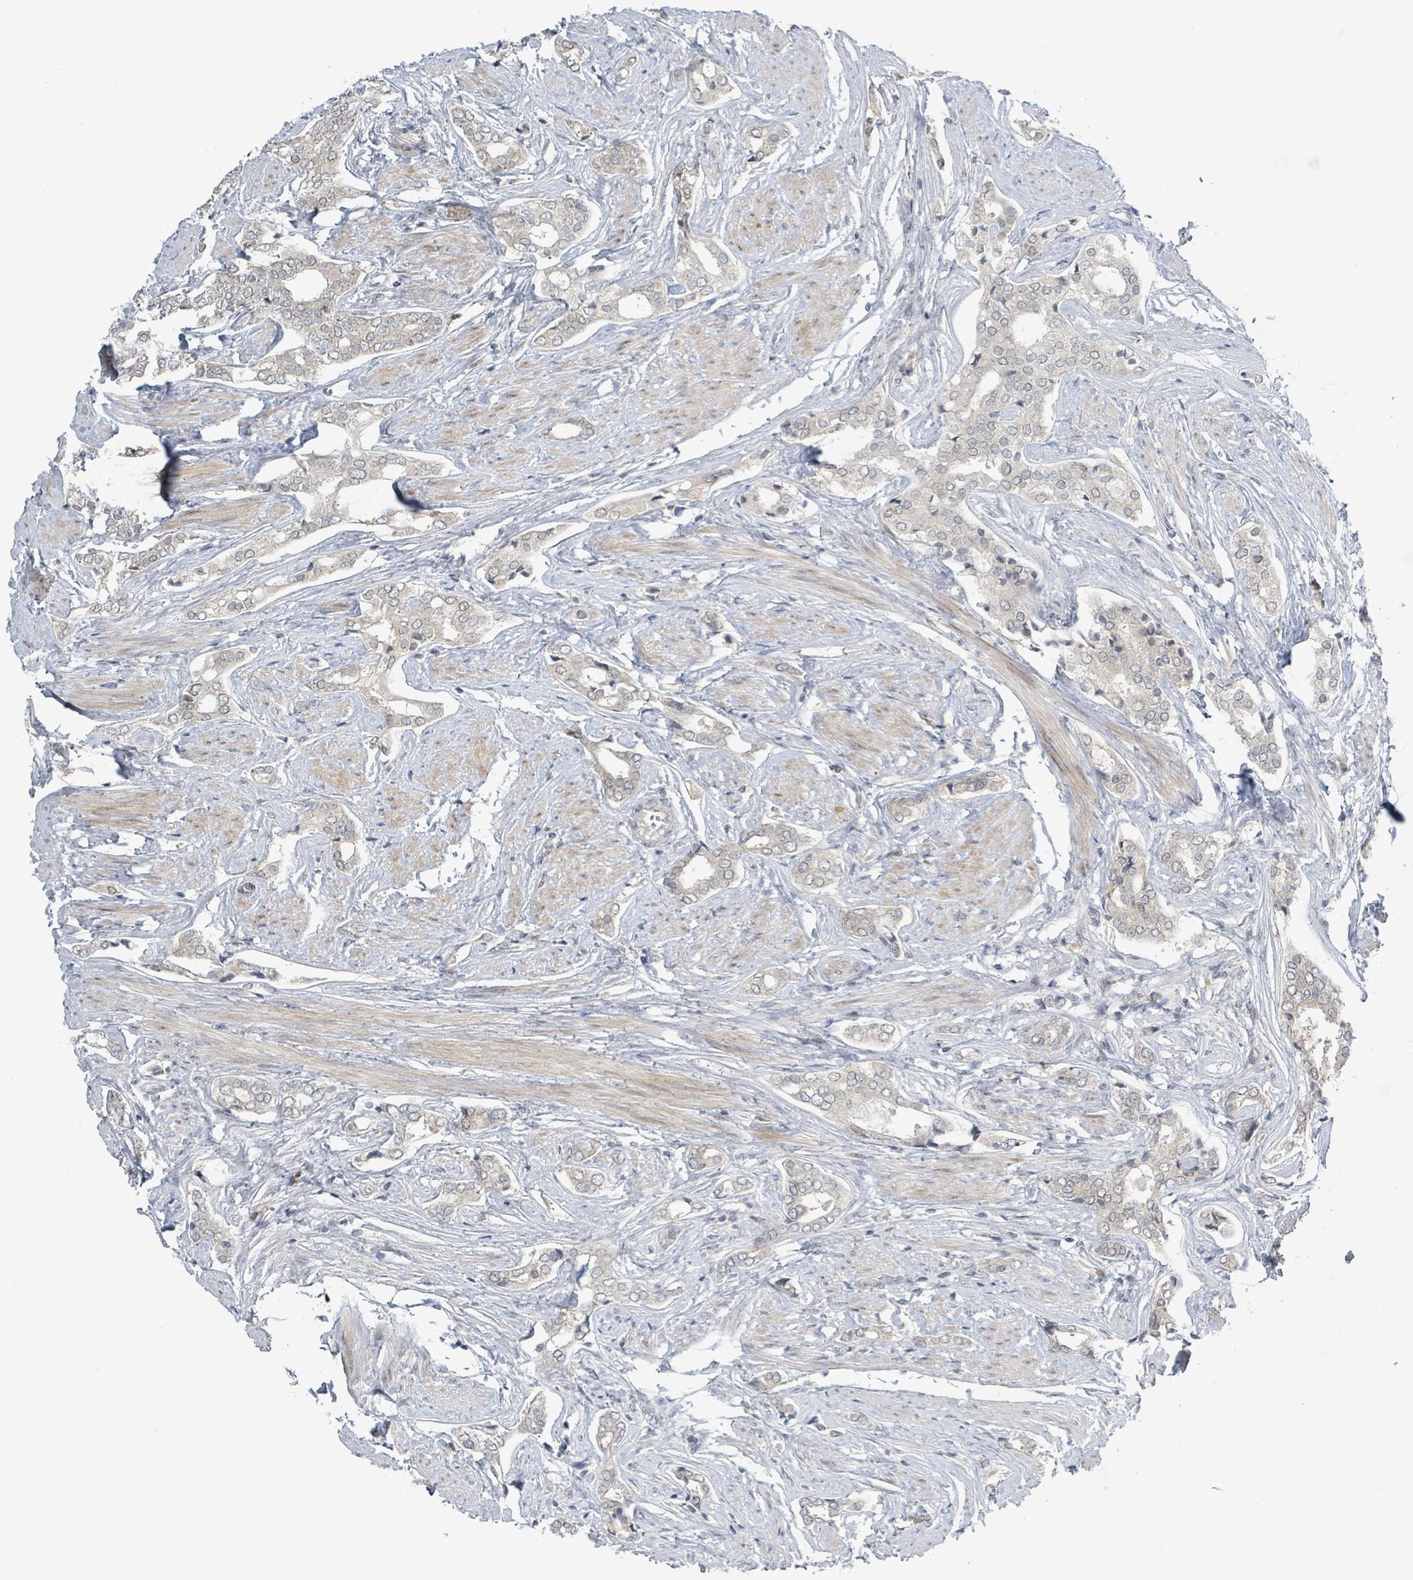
{"staining": {"intensity": "negative", "quantity": "none", "location": "none"}, "tissue": "prostate cancer", "cell_type": "Tumor cells", "image_type": "cancer", "snomed": [{"axis": "morphology", "description": "Adenocarcinoma, High grade"}, {"axis": "topography", "description": "Prostate"}], "caption": "IHC photomicrograph of human prostate adenocarcinoma (high-grade) stained for a protein (brown), which reveals no expression in tumor cells.", "gene": "RPL32", "patient": {"sex": "male", "age": 71}}